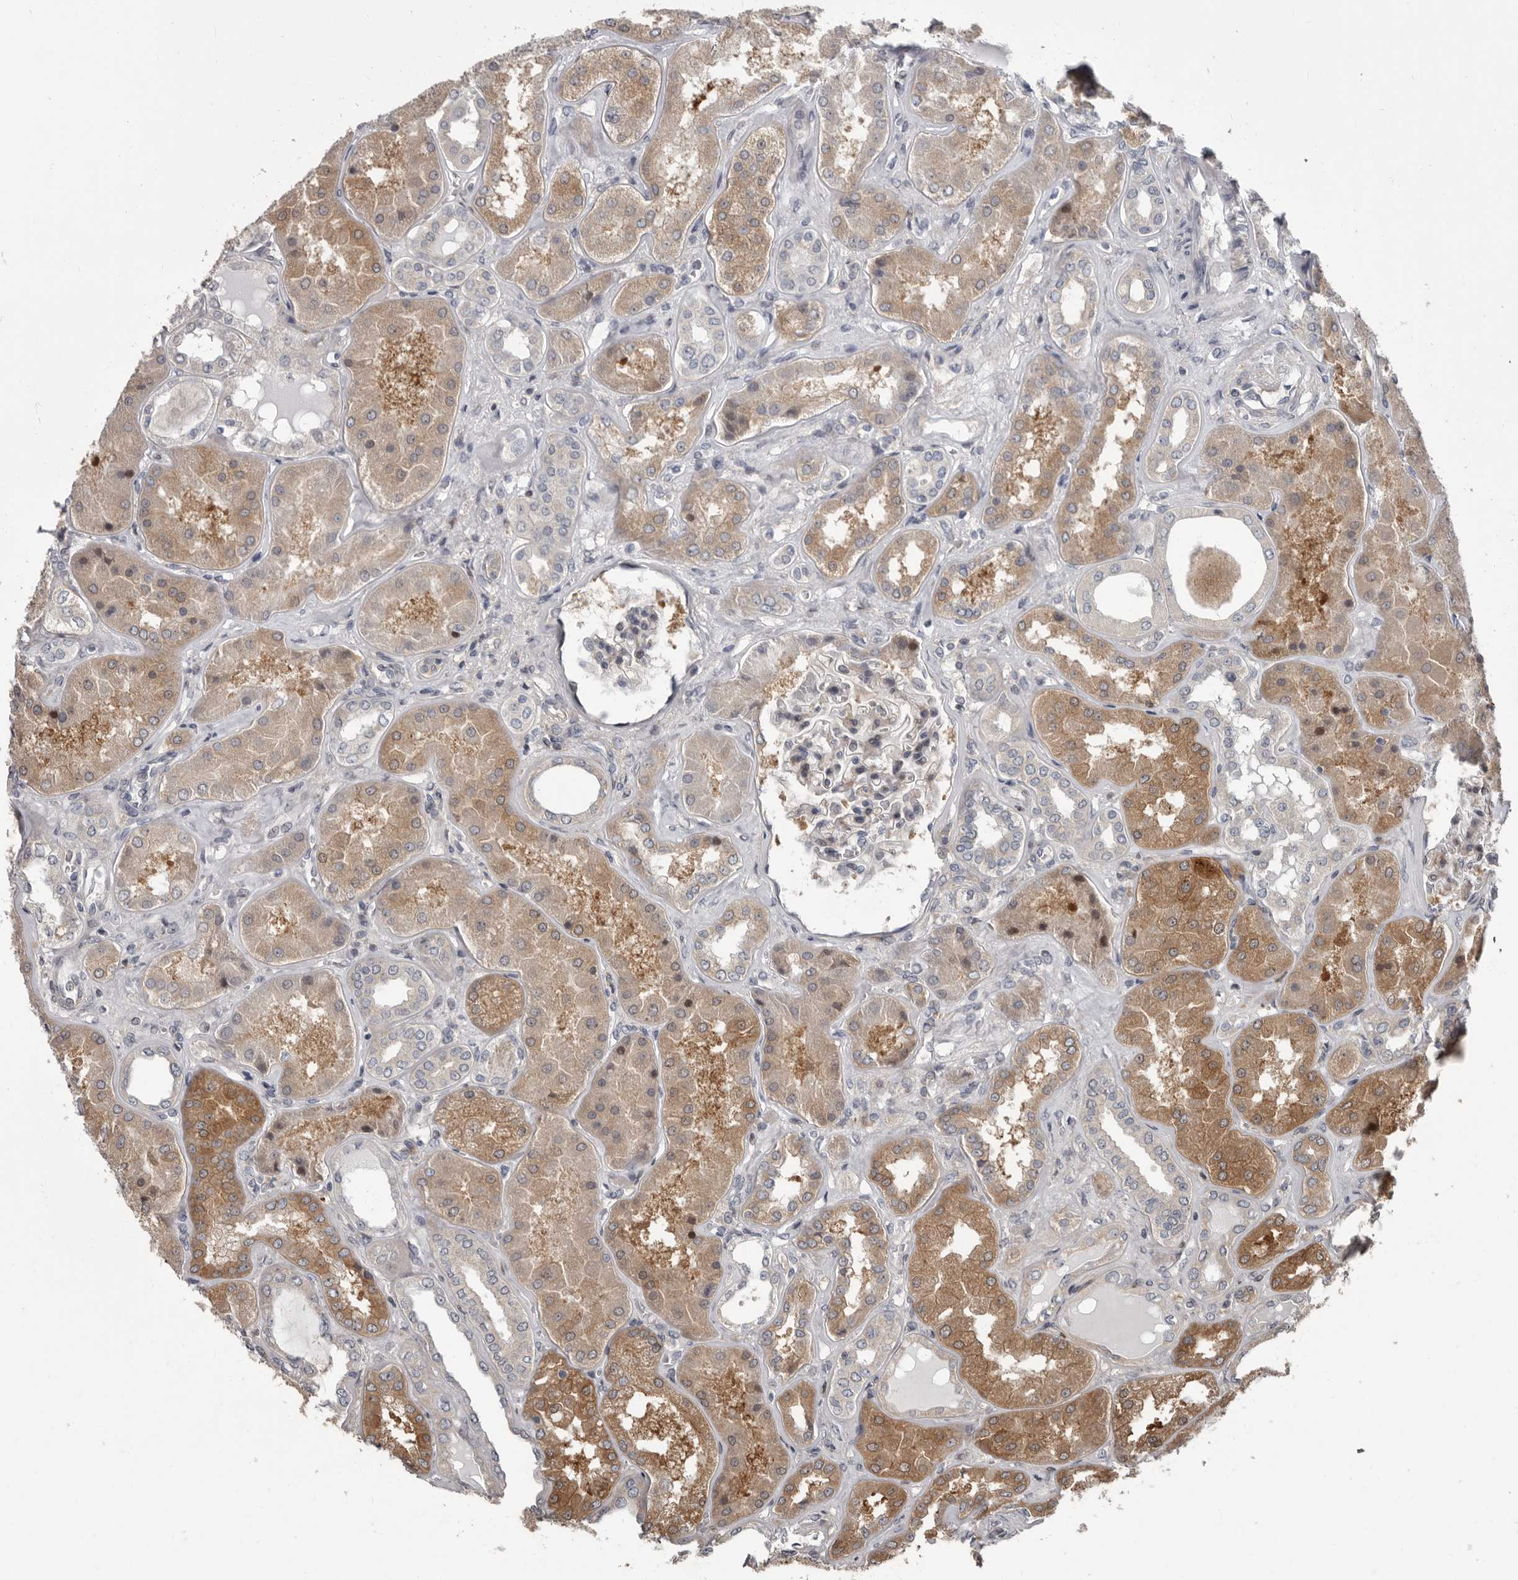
{"staining": {"intensity": "negative", "quantity": "none", "location": "none"}, "tissue": "kidney", "cell_type": "Cells in glomeruli", "image_type": "normal", "snomed": [{"axis": "morphology", "description": "Normal tissue, NOS"}, {"axis": "topography", "description": "Kidney"}], "caption": "Immunohistochemical staining of benign kidney reveals no significant staining in cells in glomeruli. Brightfield microscopy of immunohistochemistry stained with DAB (brown) and hematoxylin (blue), captured at high magnification.", "gene": "FGFR4", "patient": {"sex": "female", "age": 56}}